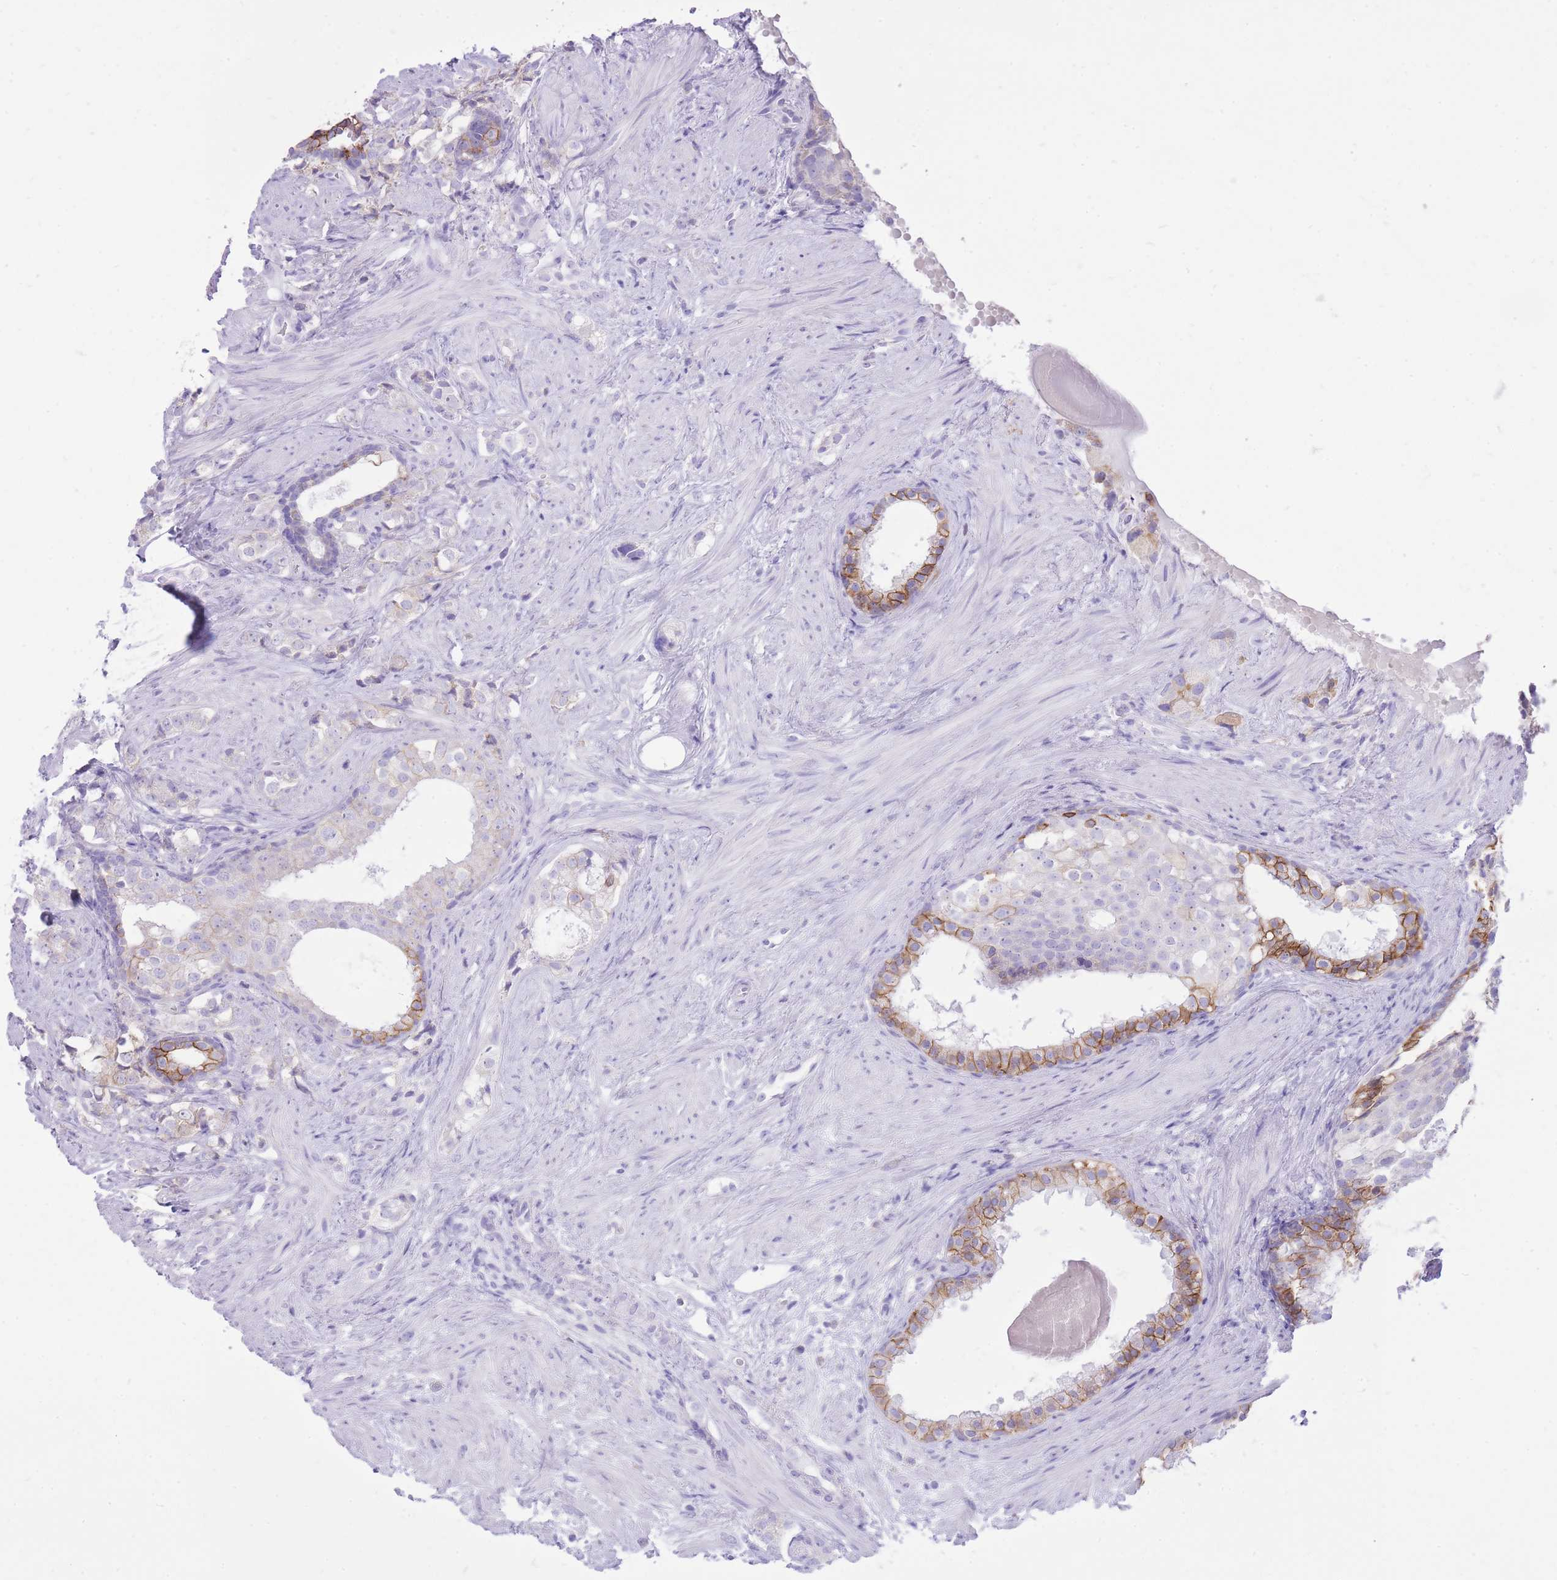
{"staining": {"intensity": "moderate", "quantity": "<25%", "location": "cytoplasmic/membranous"}, "tissue": "prostate cancer", "cell_type": "Tumor cells", "image_type": "cancer", "snomed": [{"axis": "morphology", "description": "Adenocarcinoma, High grade"}, {"axis": "topography", "description": "Prostate"}], "caption": "The photomicrograph displays staining of prostate cancer, revealing moderate cytoplasmic/membranous protein positivity (brown color) within tumor cells.", "gene": "SLC4A4", "patient": {"sex": "male", "age": 49}}